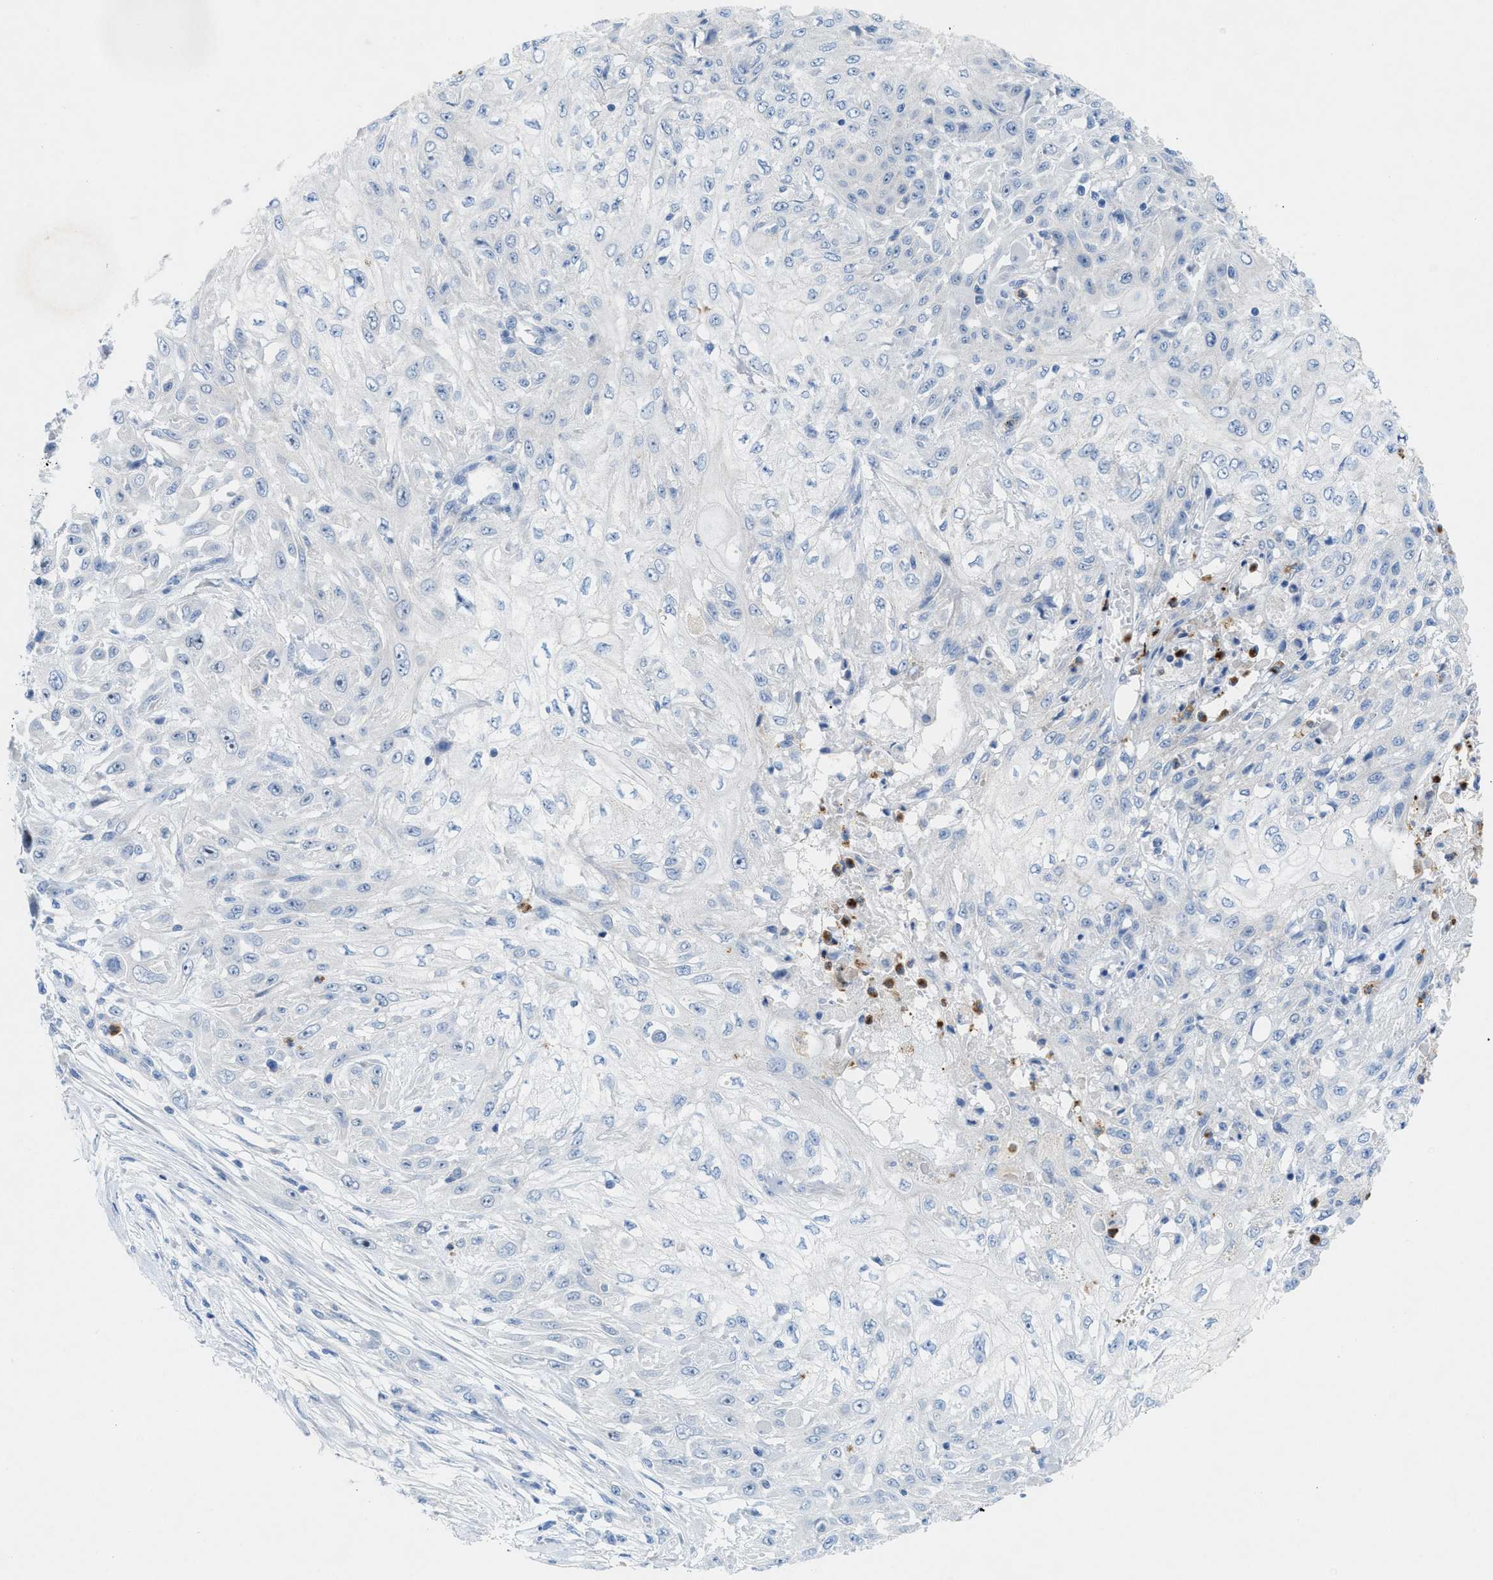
{"staining": {"intensity": "negative", "quantity": "none", "location": "none"}, "tissue": "skin cancer", "cell_type": "Tumor cells", "image_type": "cancer", "snomed": [{"axis": "morphology", "description": "Squamous cell carcinoma, NOS"}, {"axis": "morphology", "description": "Squamous cell carcinoma, metastatic, NOS"}, {"axis": "topography", "description": "Skin"}, {"axis": "topography", "description": "Lymph node"}], "caption": "An immunohistochemistry (IHC) photomicrograph of squamous cell carcinoma (skin) is shown. There is no staining in tumor cells of squamous cell carcinoma (skin). (DAB IHC with hematoxylin counter stain).", "gene": "CMTM1", "patient": {"sex": "male", "age": 75}}